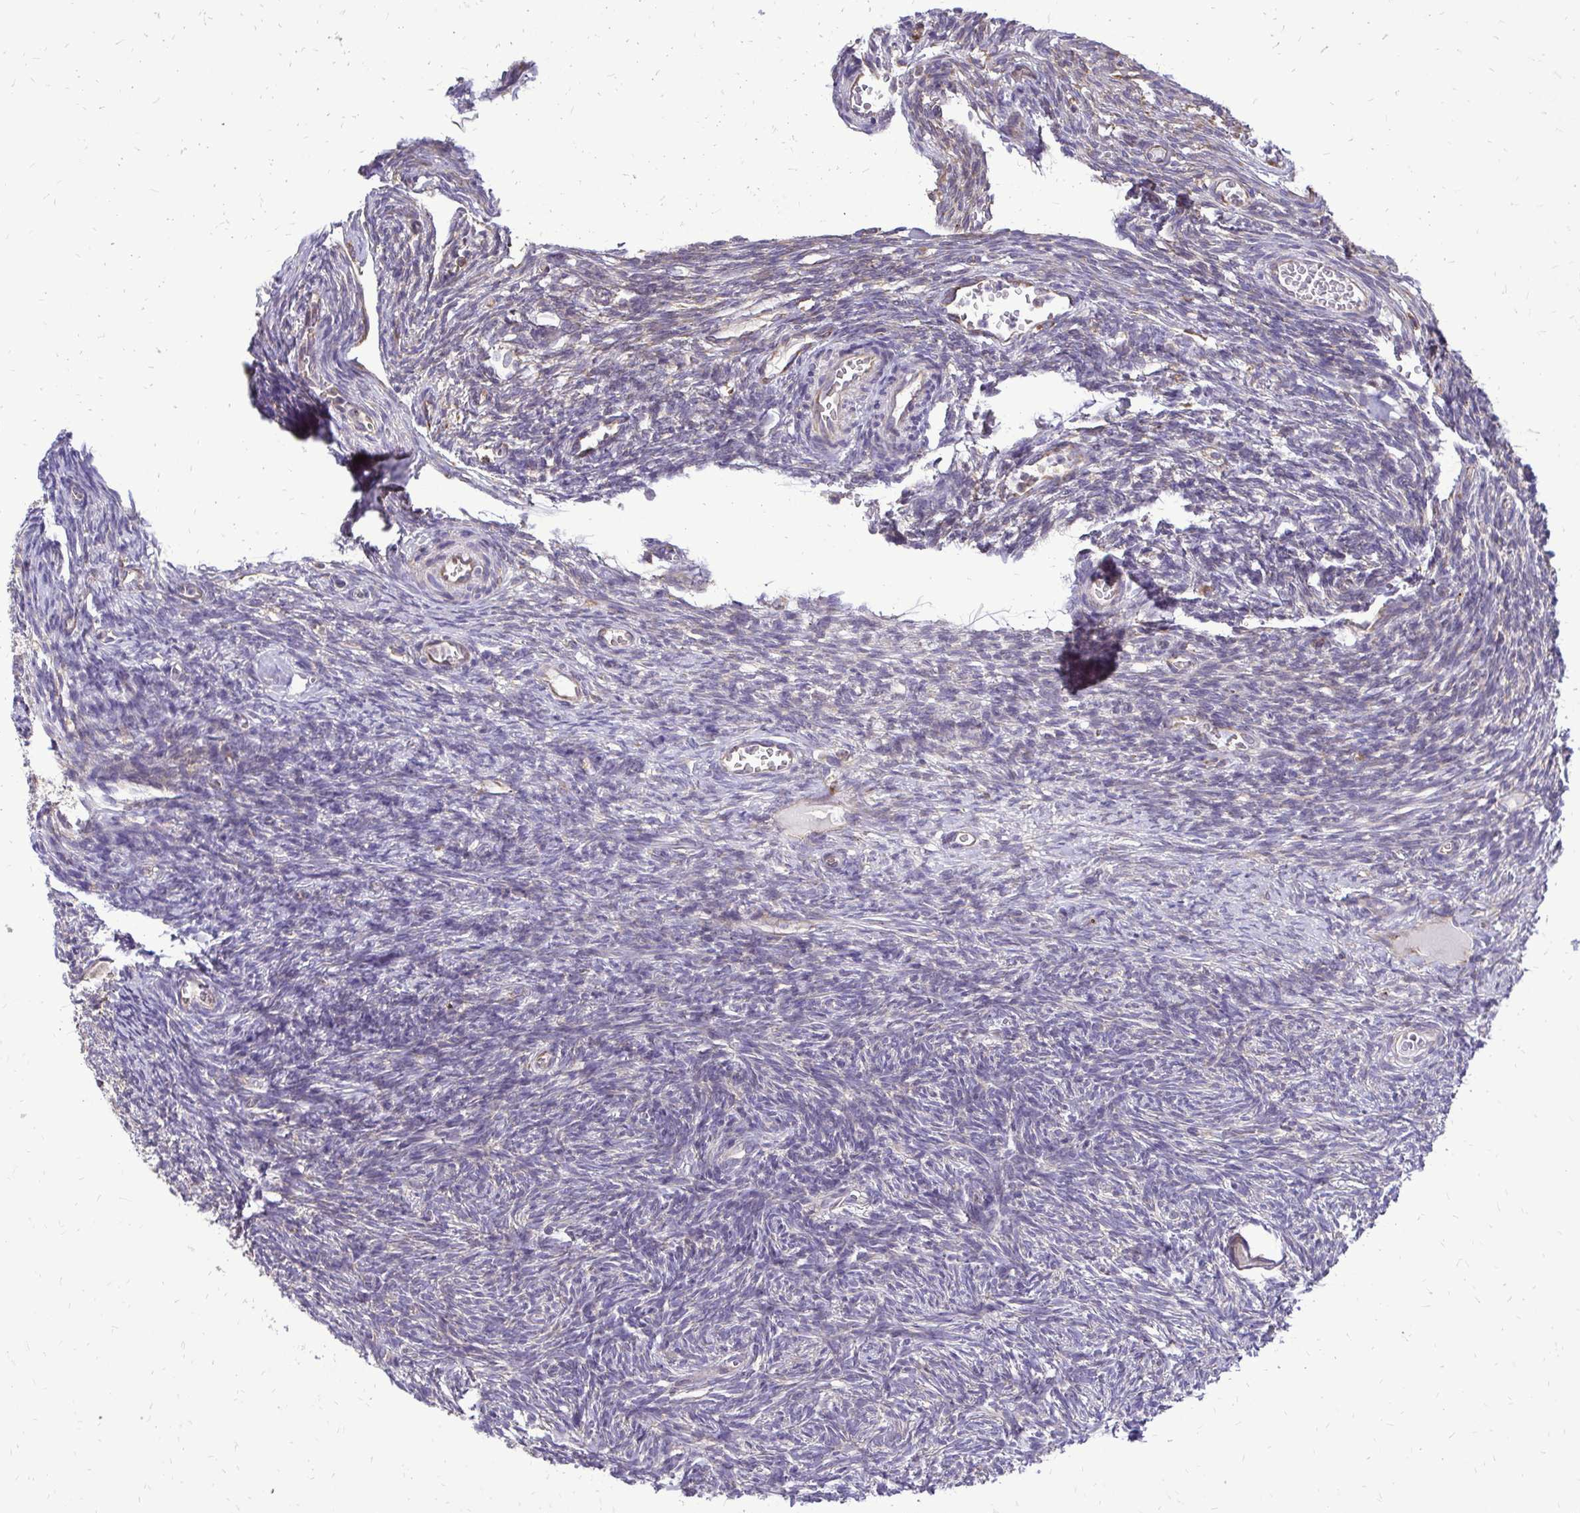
{"staining": {"intensity": "weak", "quantity": "<25%", "location": "cytoplasmic/membranous"}, "tissue": "ovary", "cell_type": "Follicle cells", "image_type": "normal", "snomed": [{"axis": "morphology", "description": "Normal tissue, NOS"}, {"axis": "topography", "description": "Ovary"}], "caption": "This is an immunohistochemistry (IHC) photomicrograph of benign human ovary. There is no expression in follicle cells.", "gene": "RPS3", "patient": {"sex": "female", "age": 34}}